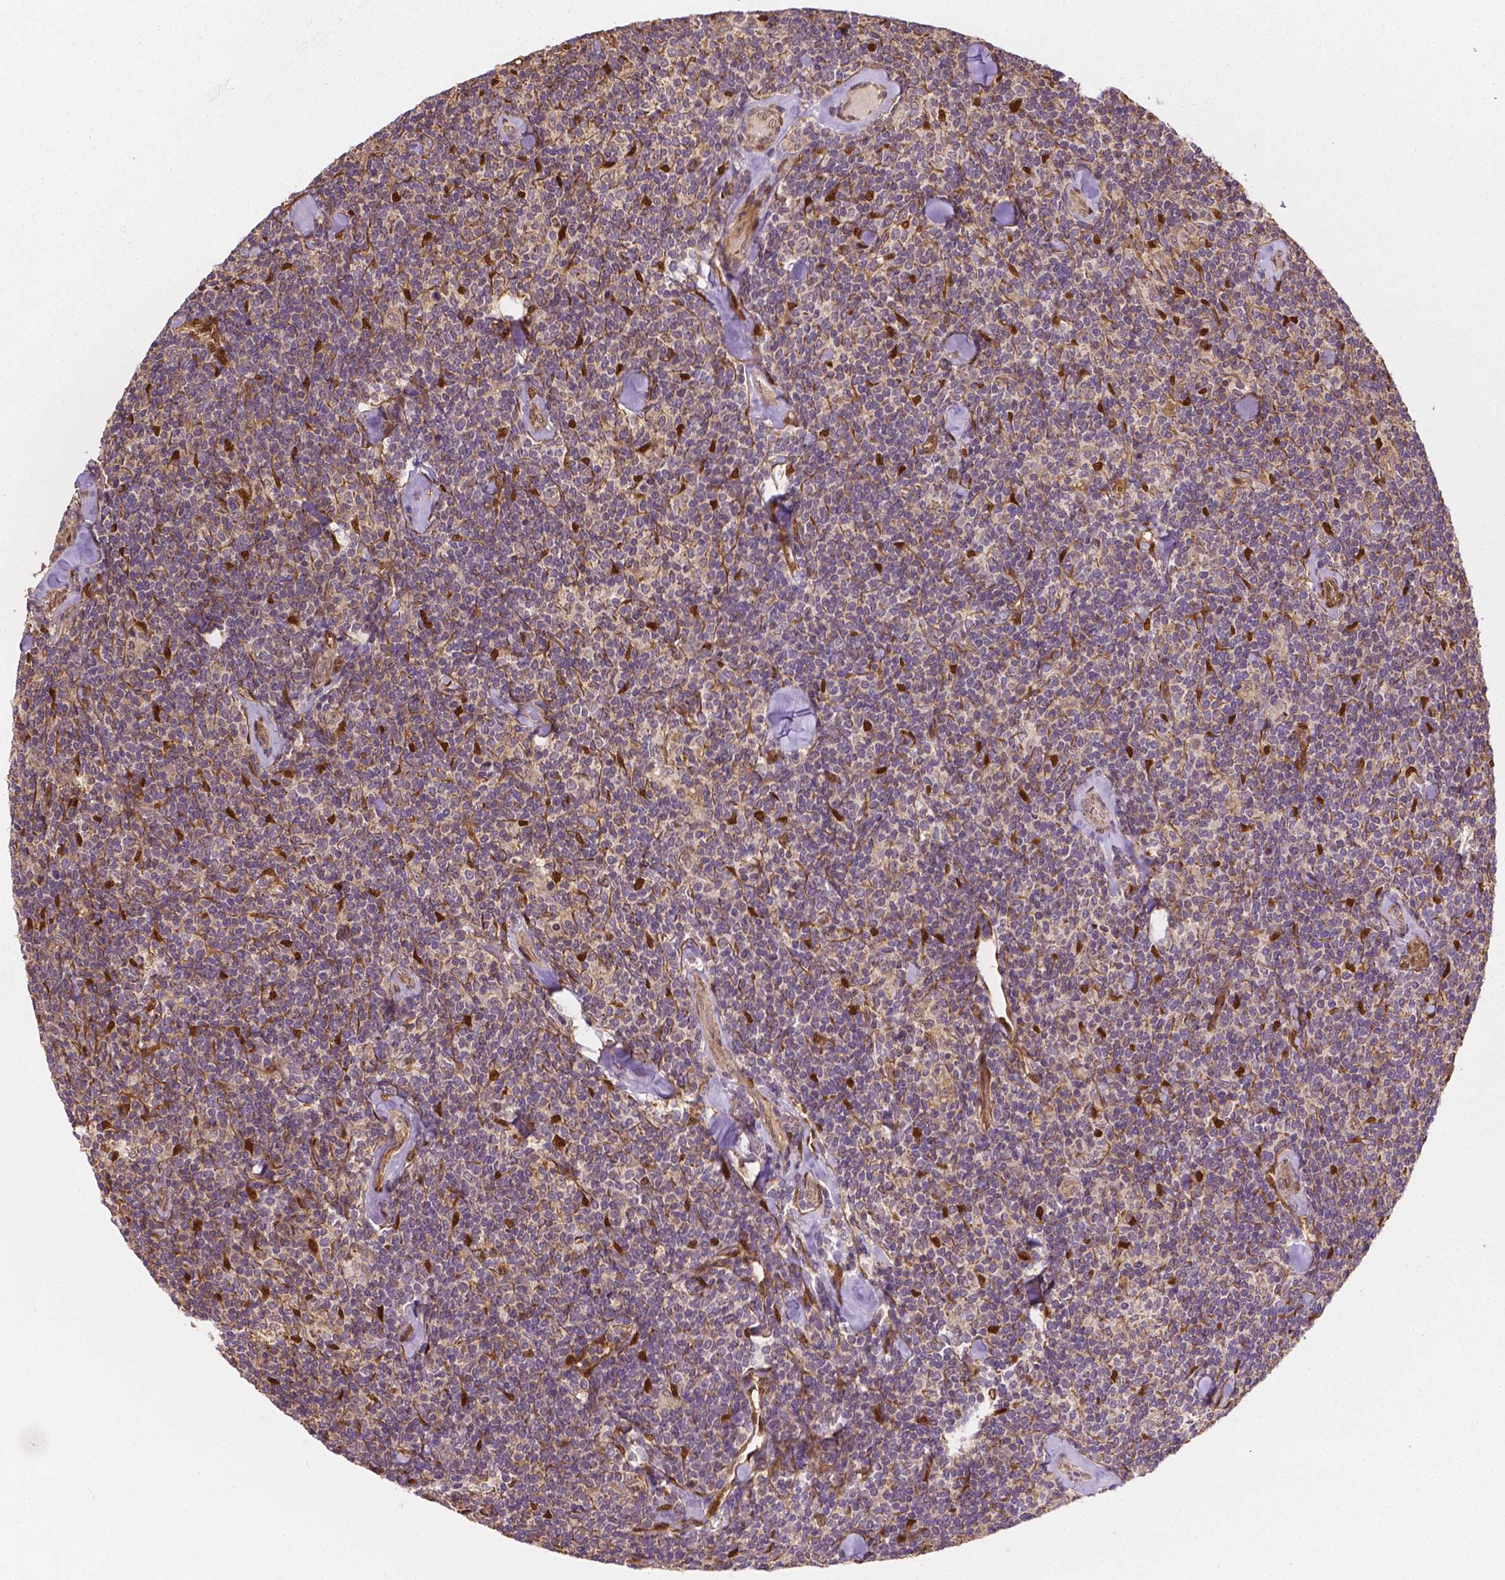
{"staining": {"intensity": "negative", "quantity": "none", "location": "none"}, "tissue": "lymphoma", "cell_type": "Tumor cells", "image_type": "cancer", "snomed": [{"axis": "morphology", "description": "Malignant lymphoma, non-Hodgkin's type, Low grade"}, {"axis": "topography", "description": "Lymph node"}], "caption": "A histopathology image of lymphoma stained for a protein displays no brown staining in tumor cells.", "gene": "YAP1", "patient": {"sex": "female", "age": 56}}